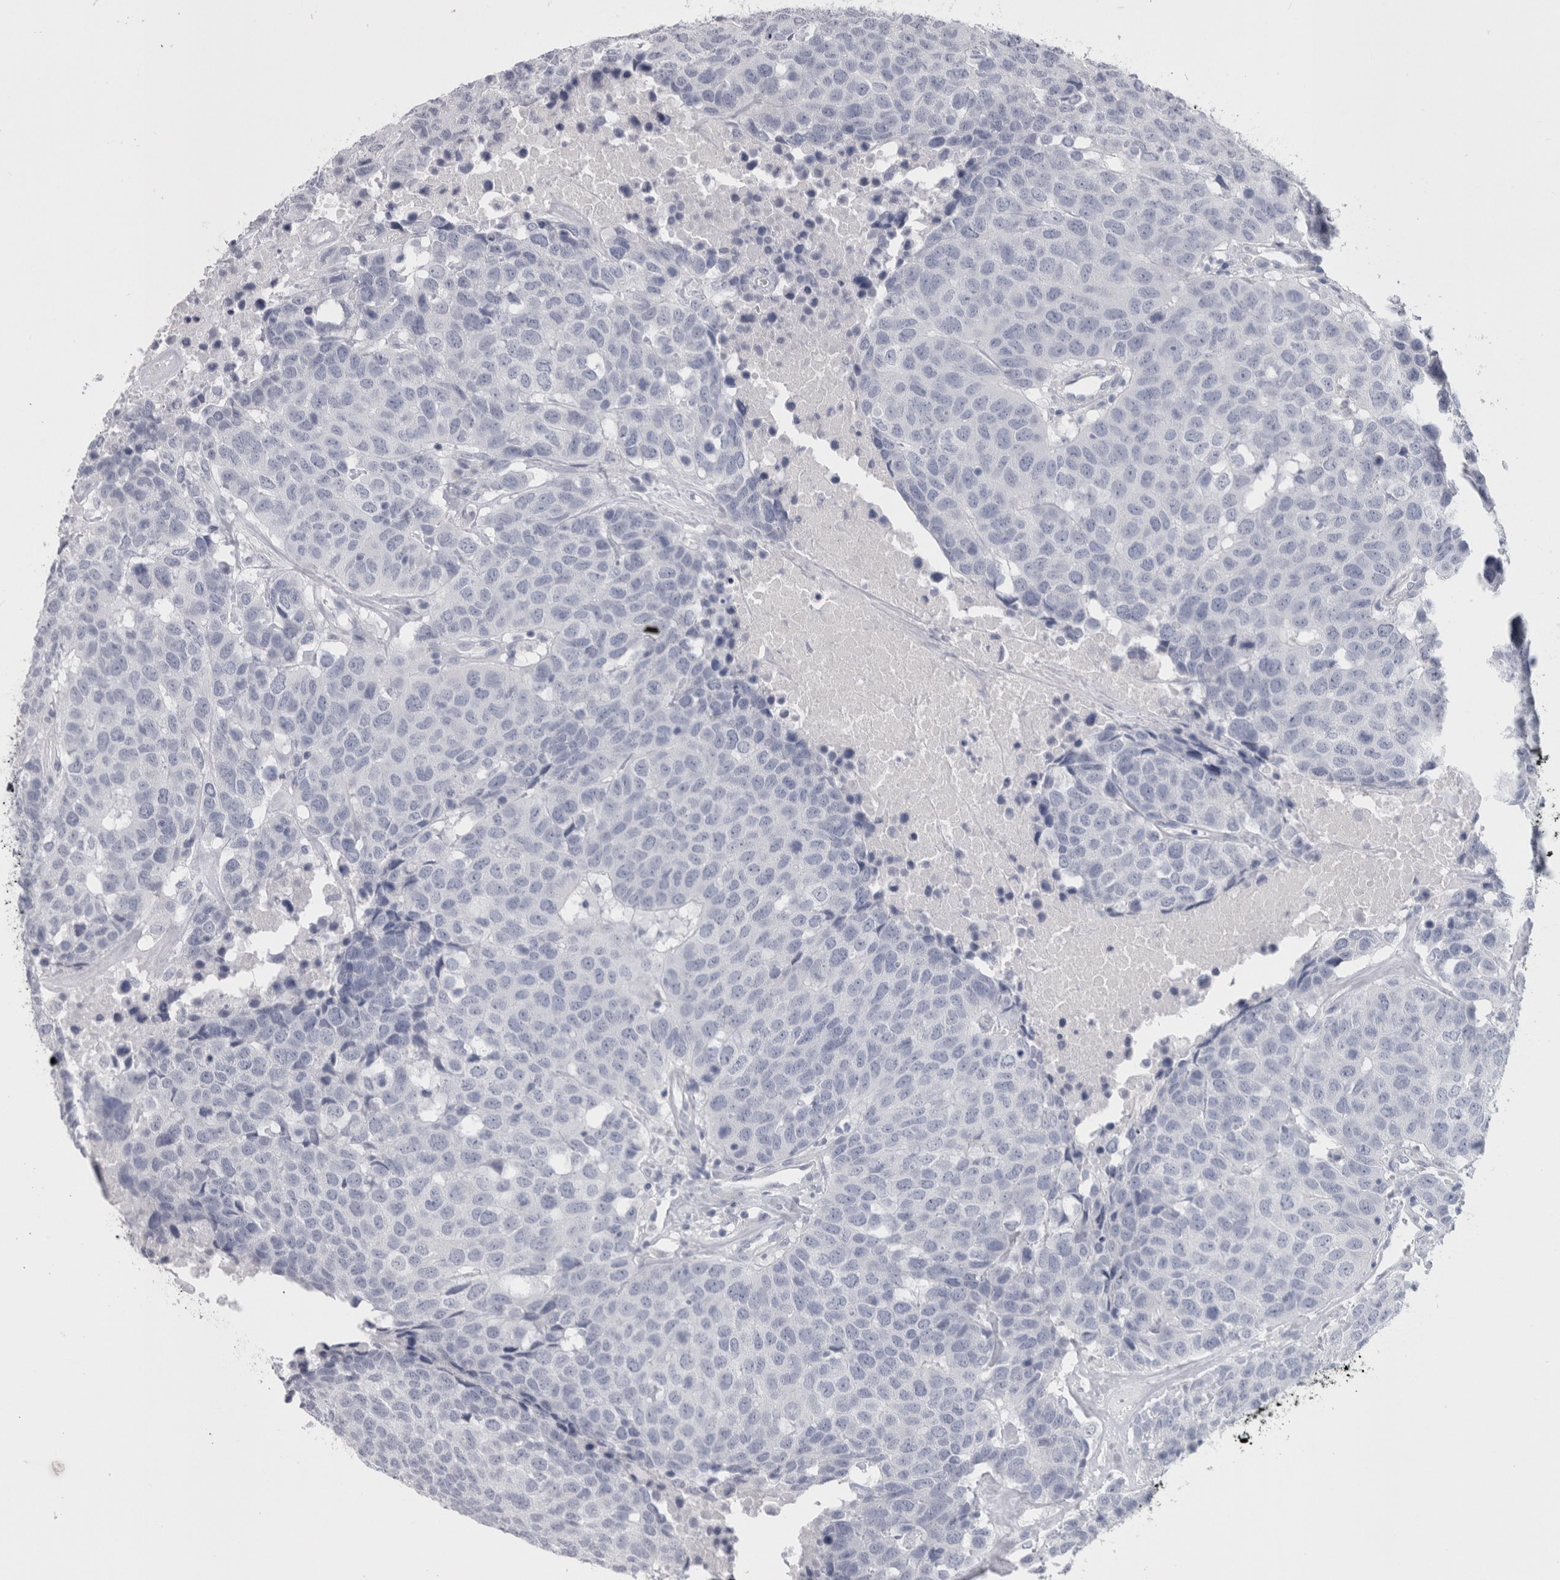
{"staining": {"intensity": "negative", "quantity": "none", "location": "none"}, "tissue": "head and neck cancer", "cell_type": "Tumor cells", "image_type": "cancer", "snomed": [{"axis": "morphology", "description": "Squamous cell carcinoma, NOS"}, {"axis": "topography", "description": "Head-Neck"}], "caption": "The micrograph shows no significant expression in tumor cells of head and neck cancer (squamous cell carcinoma).", "gene": "MSMB", "patient": {"sex": "male", "age": 66}}